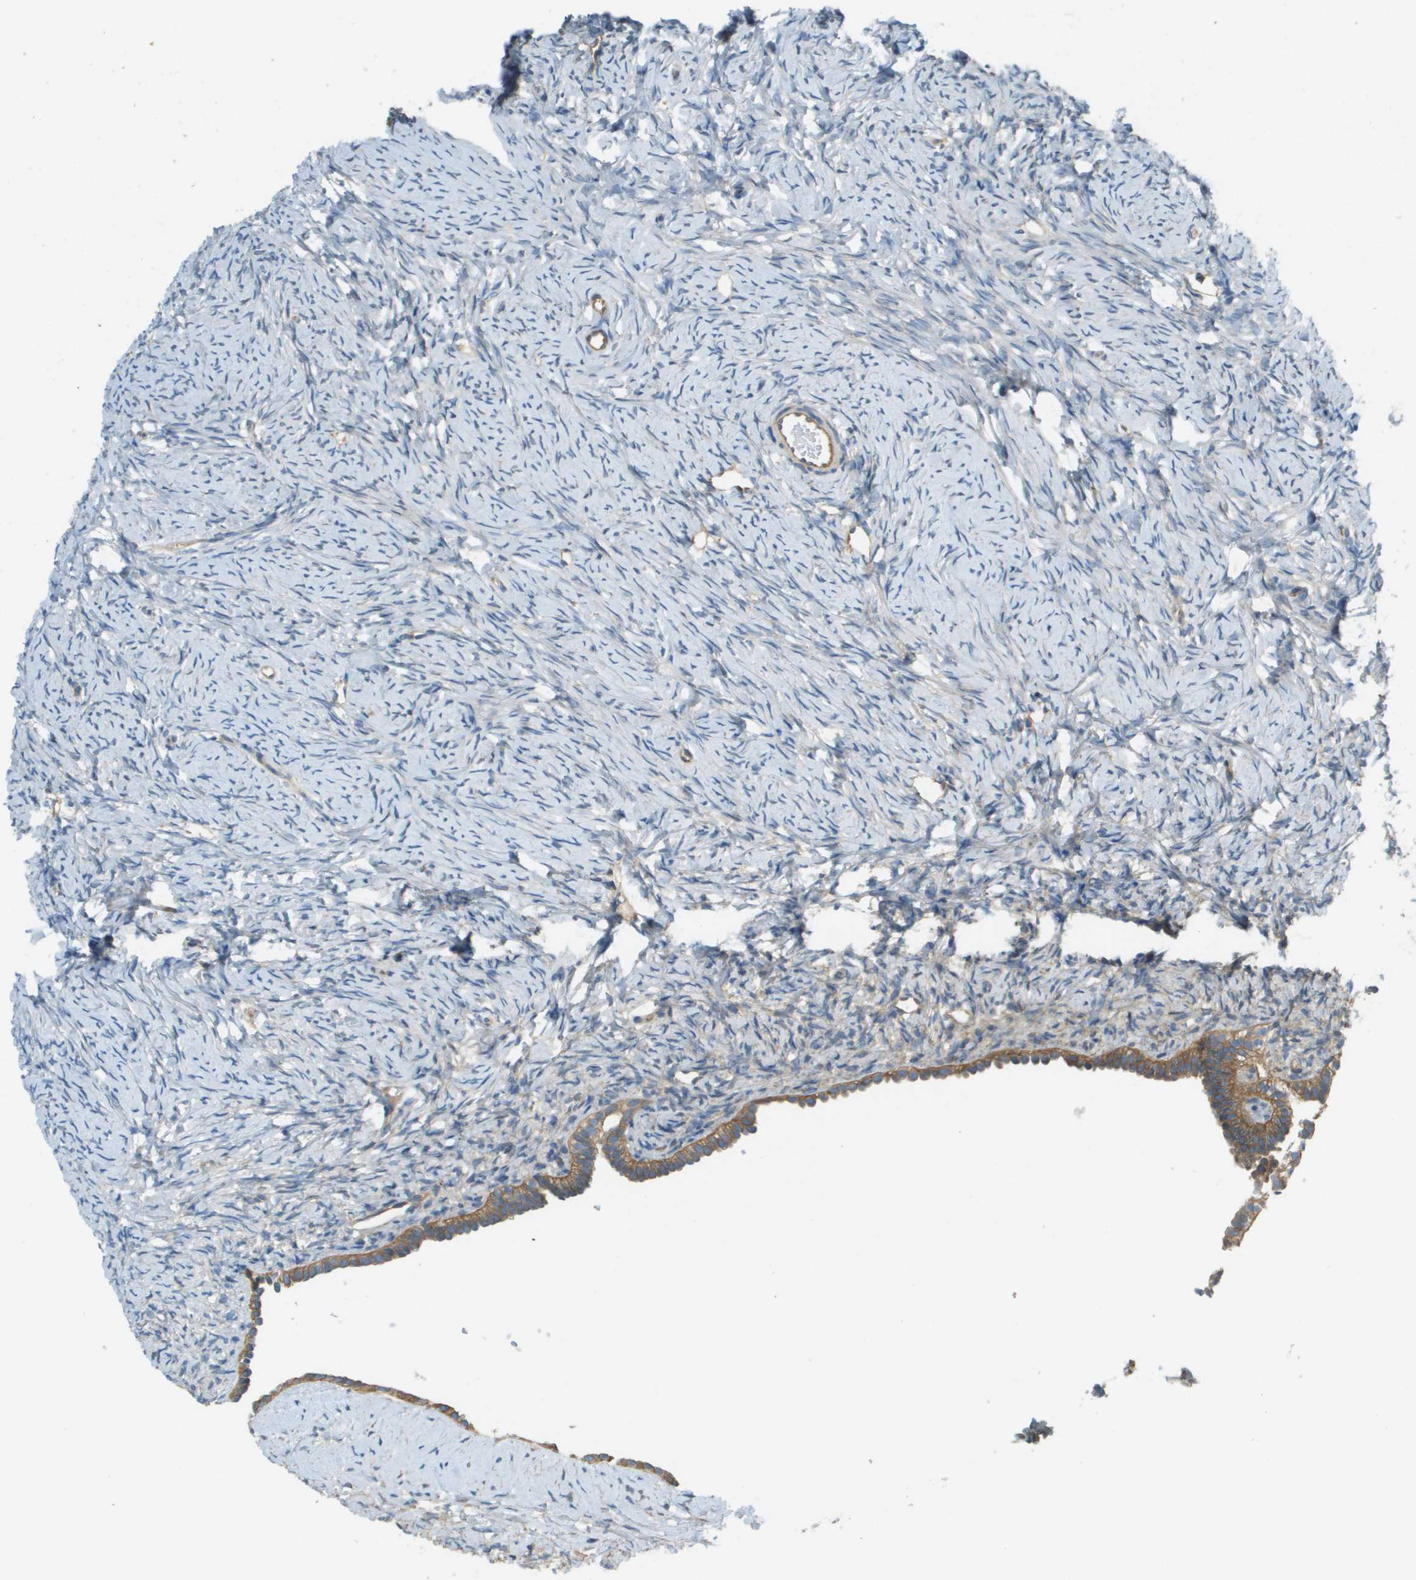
{"staining": {"intensity": "weak", "quantity": "<25%", "location": "cytoplasmic/membranous"}, "tissue": "ovary", "cell_type": "Ovarian stroma cells", "image_type": "normal", "snomed": [{"axis": "morphology", "description": "Normal tissue, NOS"}, {"axis": "topography", "description": "Ovary"}], "caption": "High power microscopy image of an immunohistochemistry (IHC) image of unremarkable ovary, revealing no significant expression in ovarian stroma cells.", "gene": "DNAJB11", "patient": {"sex": "female", "age": 33}}